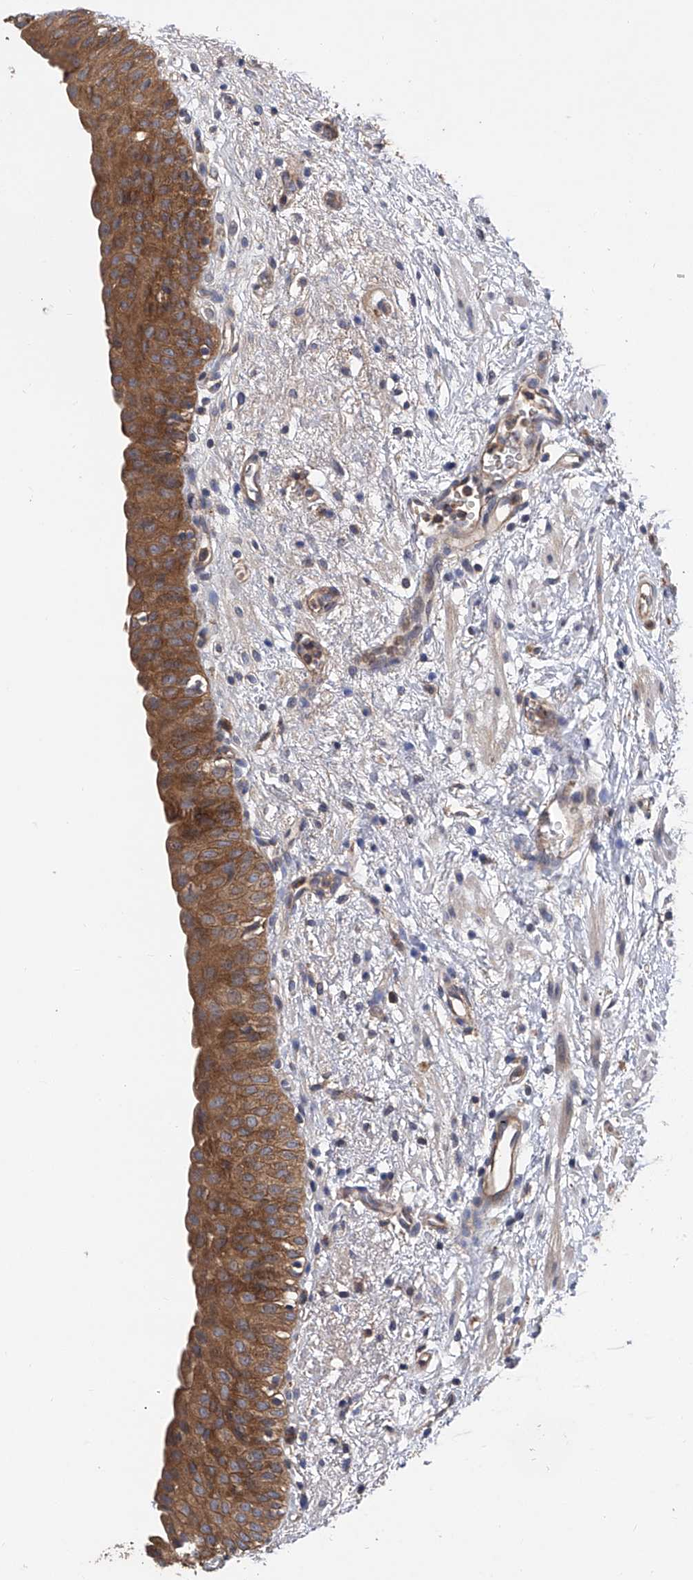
{"staining": {"intensity": "moderate", "quantity": ">75%", "location": "cytoplasmic/membranous"}, "tissue": "urinary bladder", "cell_type": "Urothelial cells", "image_type": "normal", "snomed": [{"axis": "morphology", "description": "Normal tissue, NOS"}, {"axis": "topography", "description": "Urinary bladder"}], "caption": "A brown stain shows moderate cytoplasmic/membranous positivity of a protein in urothelial cells of benign human urinary bladder. The staining was performed using DAB to visualize the protein expression in brown, while the nuclei were stained in blue with hematoxylin (Magnification: 20x).", "gene": "PTK2", "patient": {"sex": "male", "age": 51}}